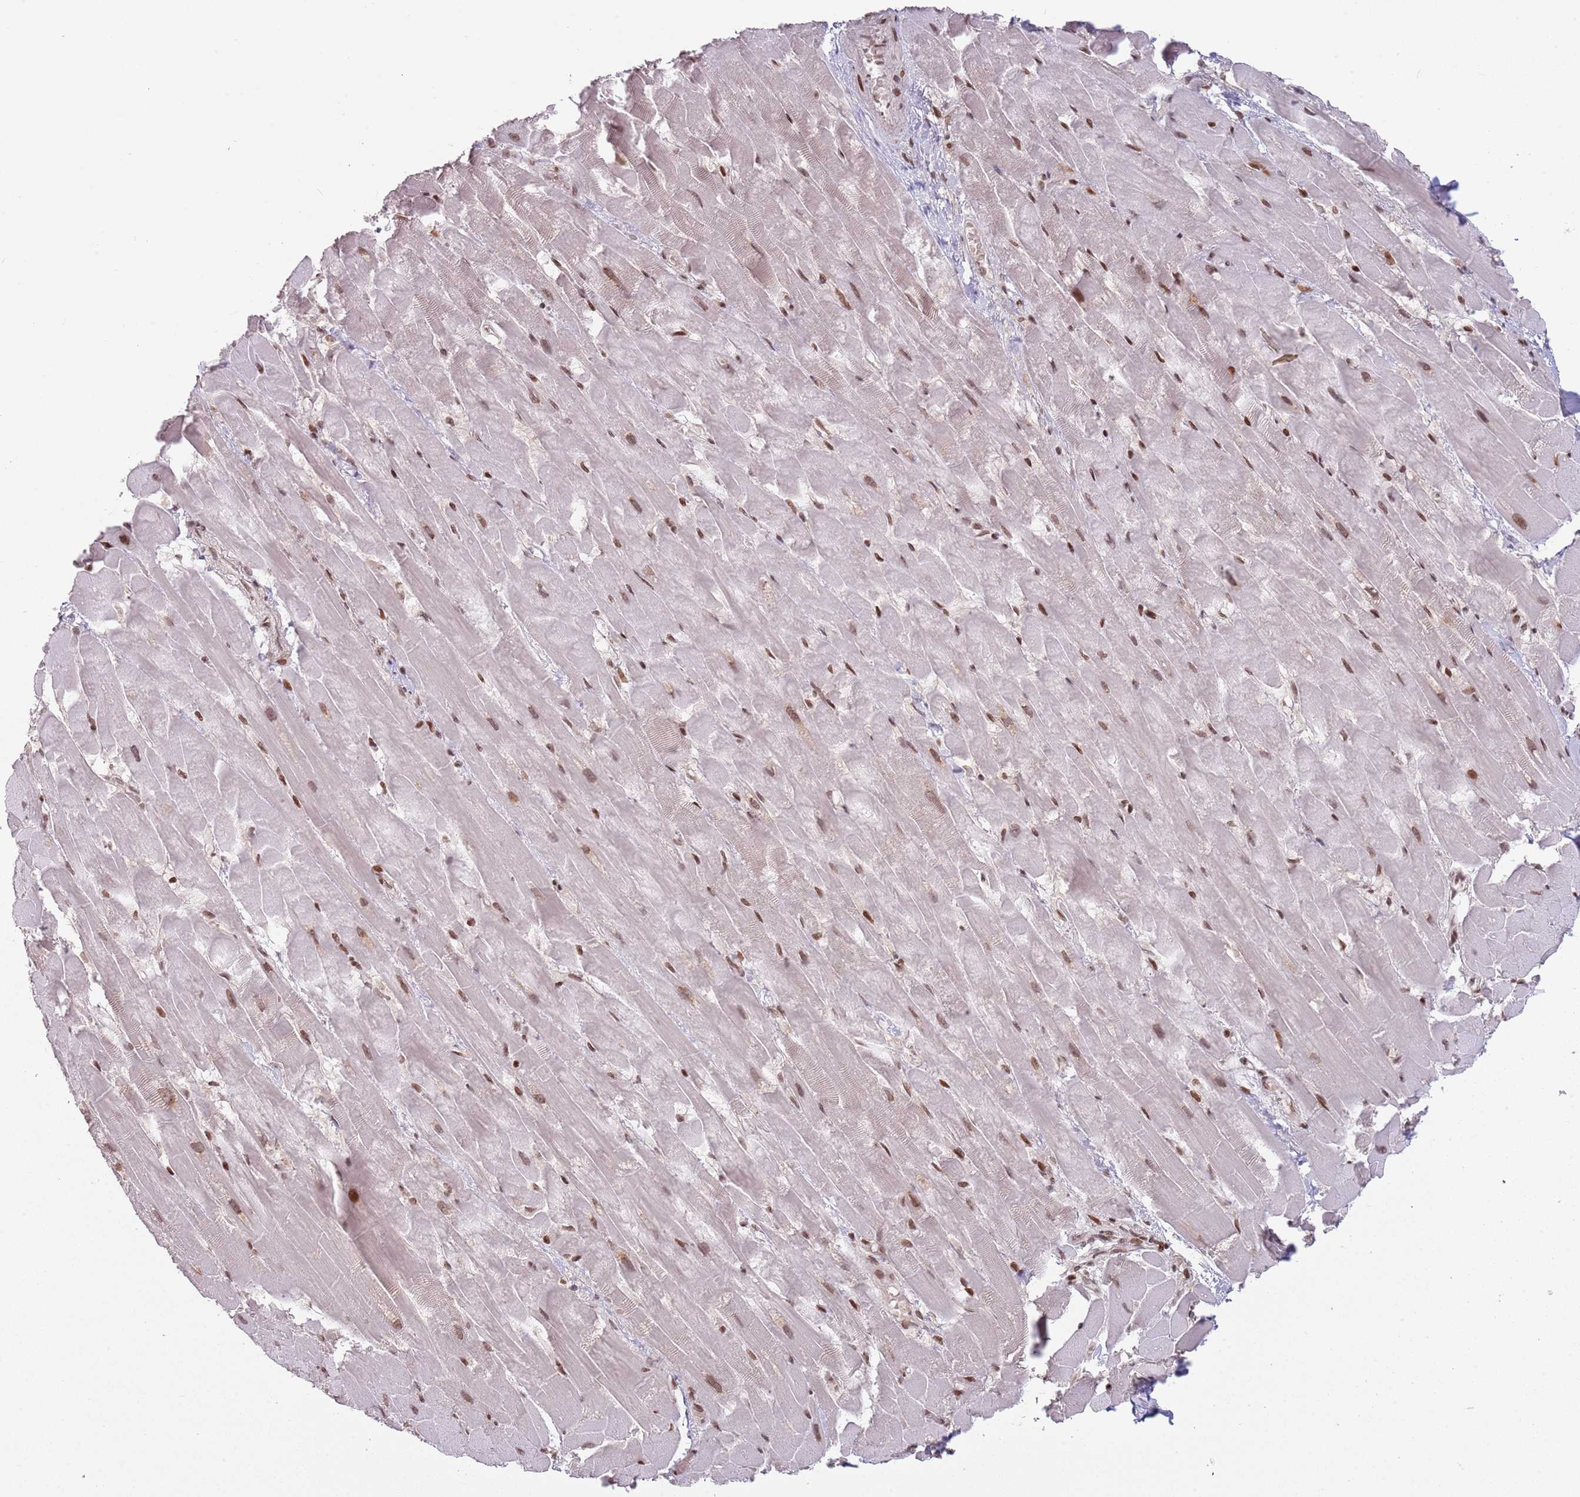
{"staining": {"intensity": "moderate", "quantity": "25%-75%", "location": "nuclear"}, "tissue": "heart muscle", "cell_type": "Cardiomyocytes", "image_type": "normal", "snomed": [{"axis": "morphology", "description": "Normal tissue, NOS"}, {"axis": "topography", "description": "Heart"}], "caption": "IHC photomicrograph of benign human heart muscle stained for a protein (brown), which exhibits medium levels of moderate nuclear staining in approximately 25%-75% of cardiomyocytes.", "gene": "SH3RF3", "patient": {"sex": "male", "age": 37}}